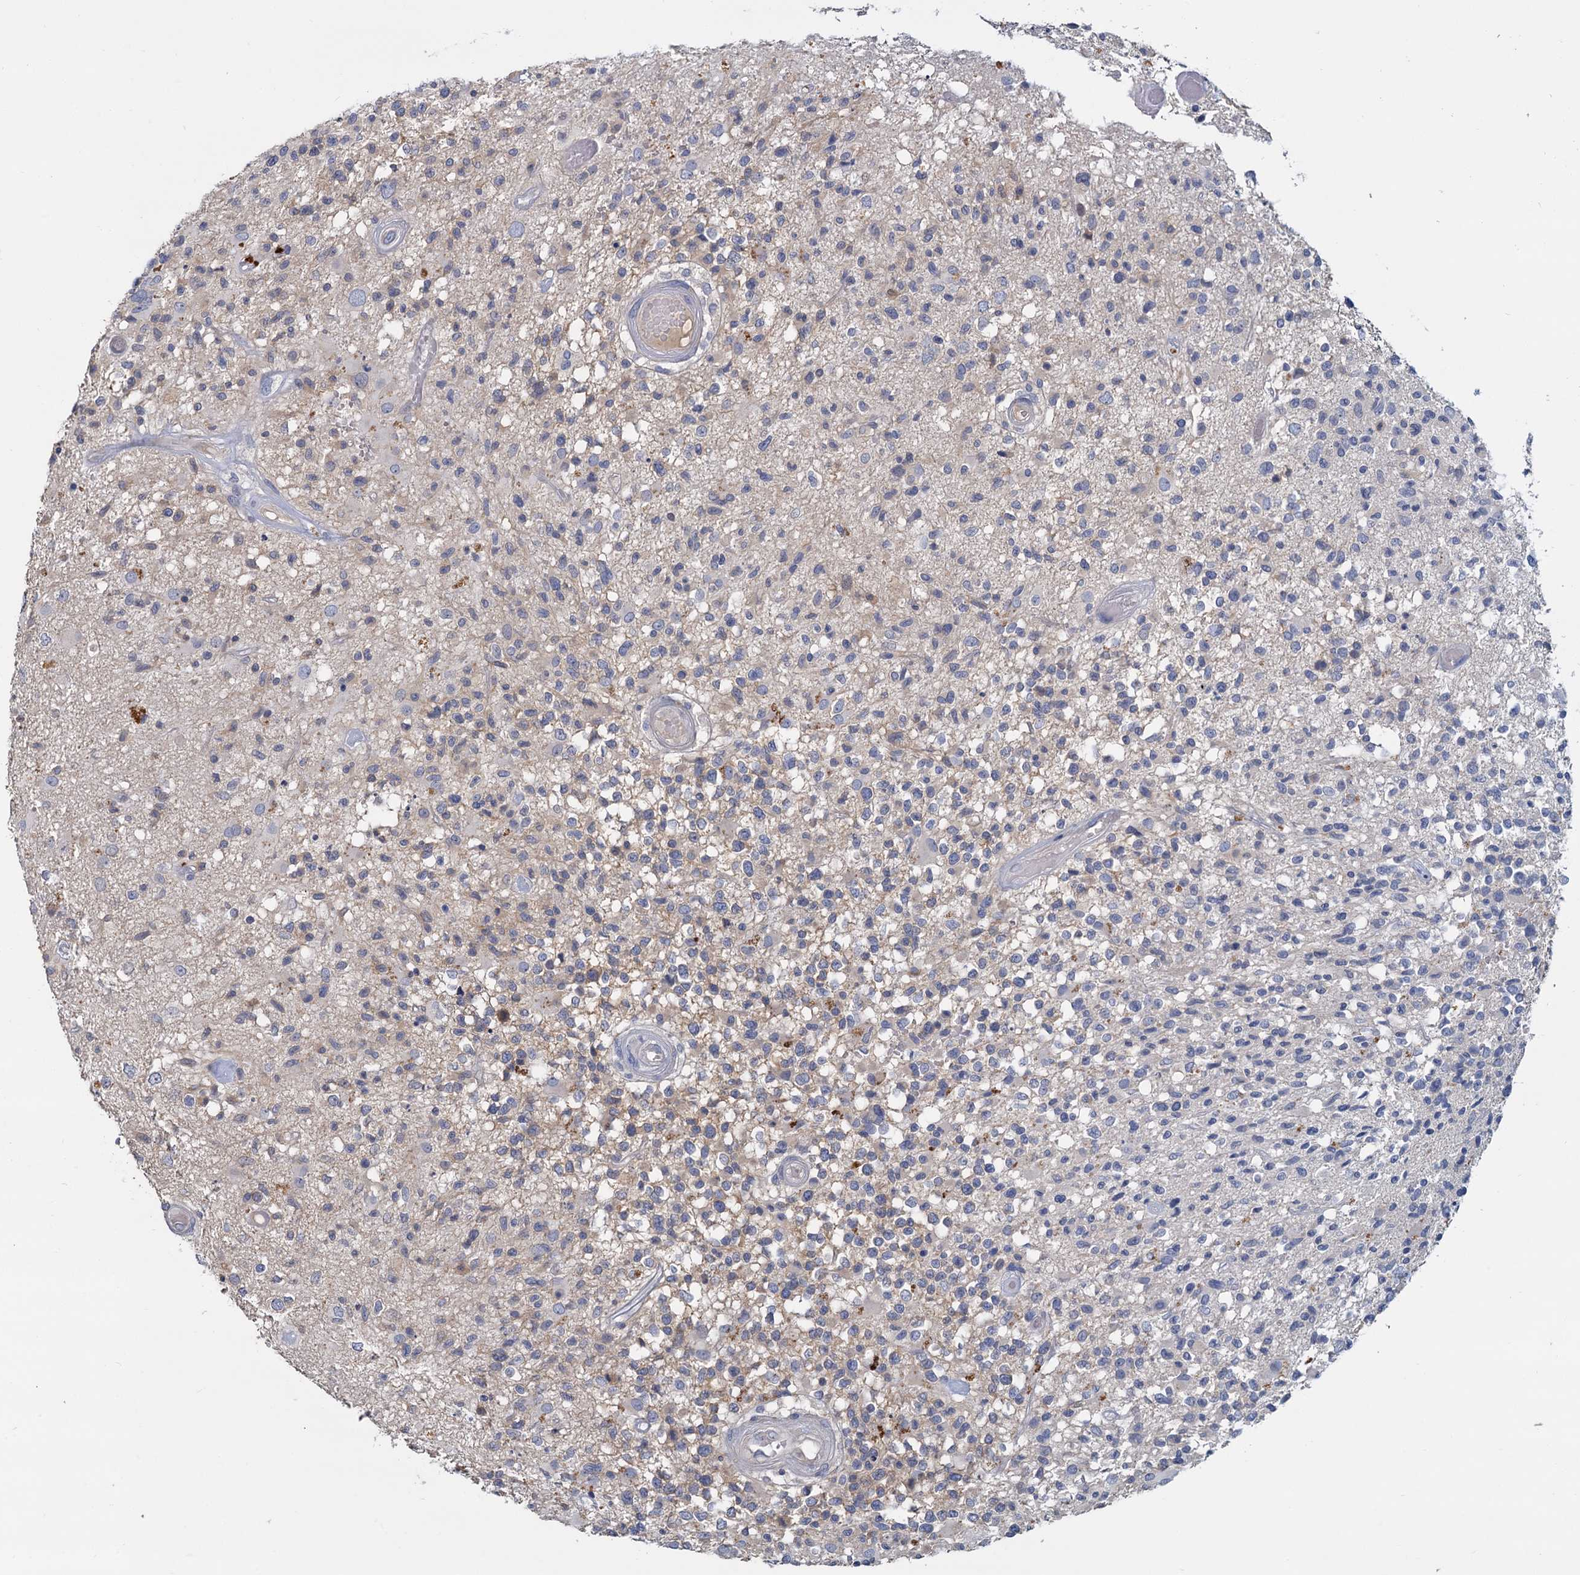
{"staining": {"intensity": "negative", "quantity": "none", "location": "none"}, "tissue": "glioma", "cell_type": "Tumor cells", "image_type": "cancer", "snomed": [{"axis": "morphology", "description": "Glioma, malignant, High grade"}, {"axis": "morphology", "description": "Glioblastoma, NOS"}, {"axis": "topography", "description": "Brain"}], "caption": "Image shows no significant protein positivity in tumor cells of glioblastoma.", "gene": "ACSM3", "patient": {"sex": "male", "age": 60}}